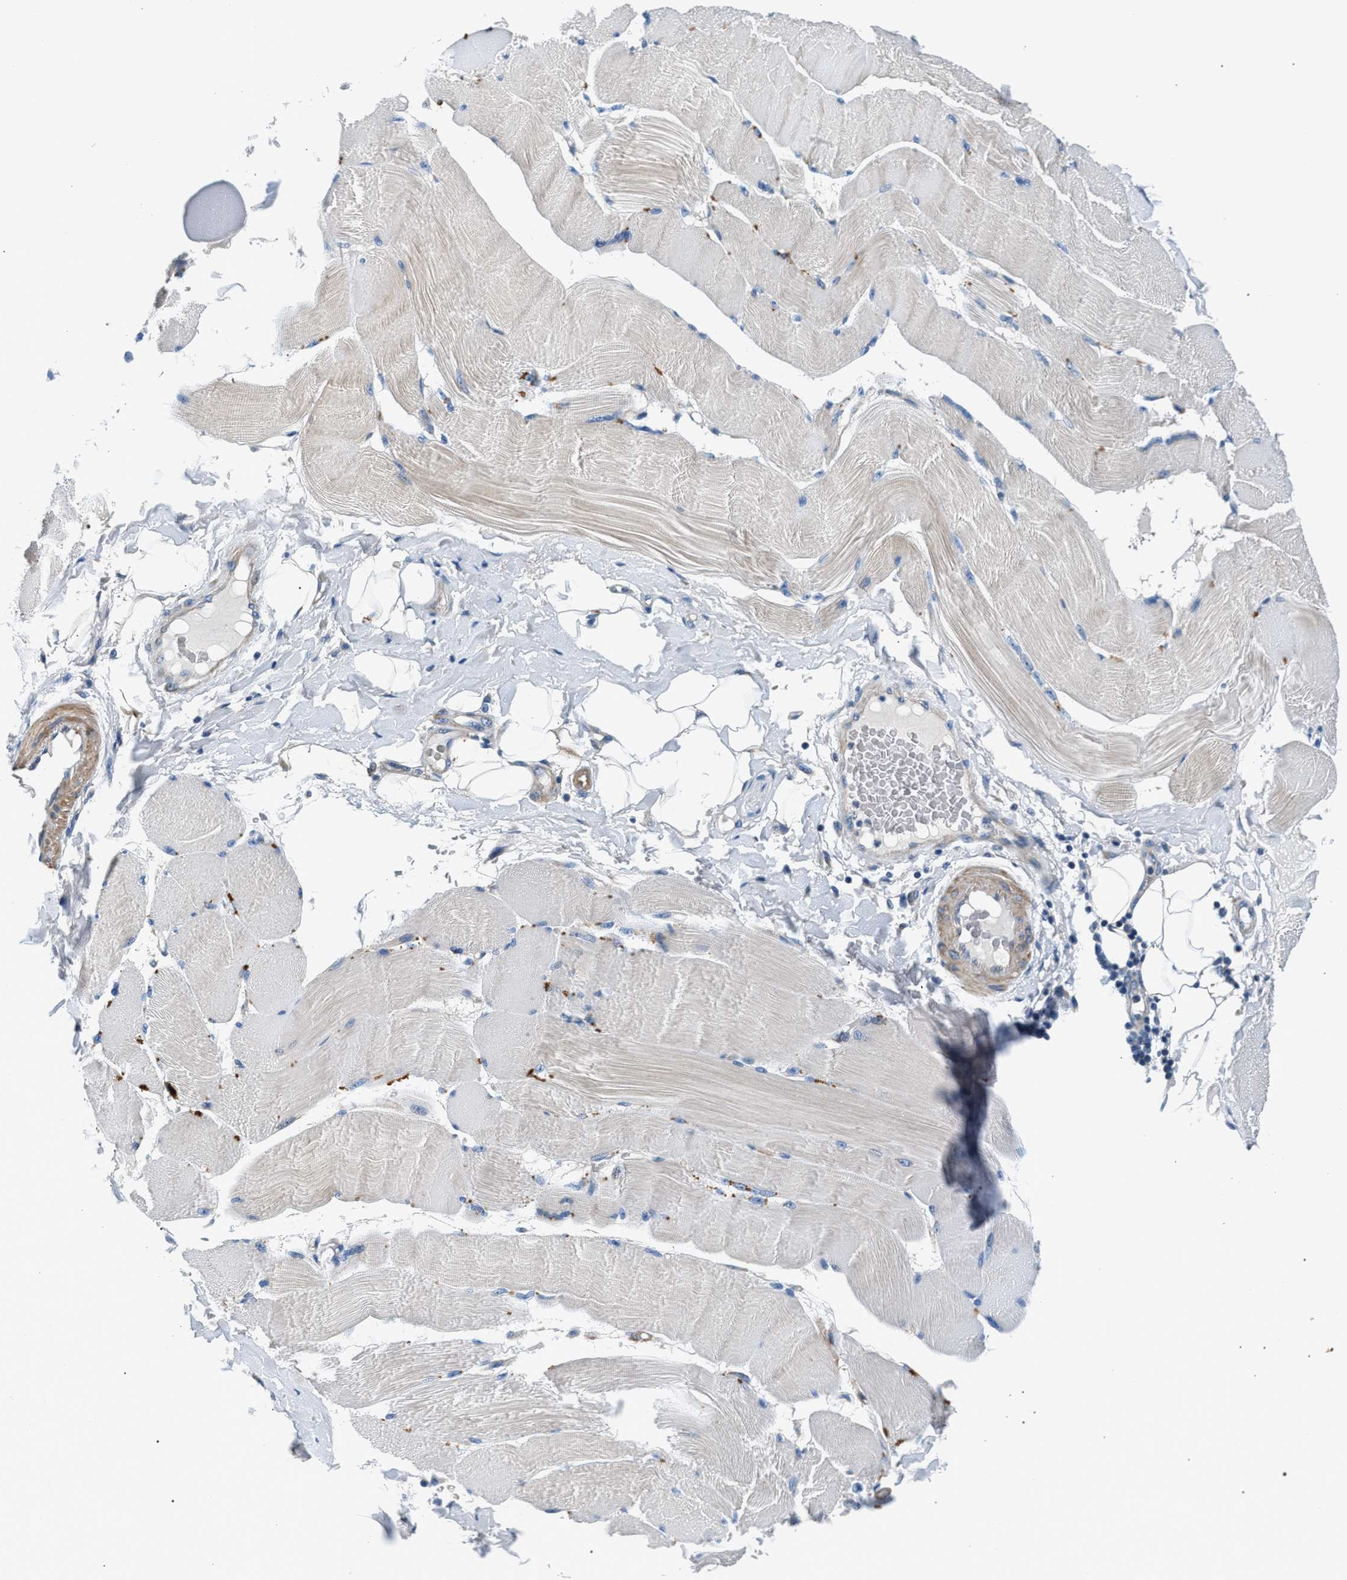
{"staining": {"intensity": "weak", "quantity": "25%-75%", "location": "cytoplasmic/membranous"}, "tissue": "skeletal muscle", "cell_type": "Myocytes", "image_type": "normal", "snomed": [{"axis": "morphology", "description": "Normal tissue, NOS"}, {"axis": "topography", "description": "Skin"}, {"axis": "topography", "description": "Skeletal muscle"}], "caption": "Protein staining of unremarkable skeletal muscle exhibits weak cytoplasmic/membranous positivity in approximately 25%-75% of myocytes.", "gene": "CDRT4", "patient": {"sex": "male", "age": 83}}